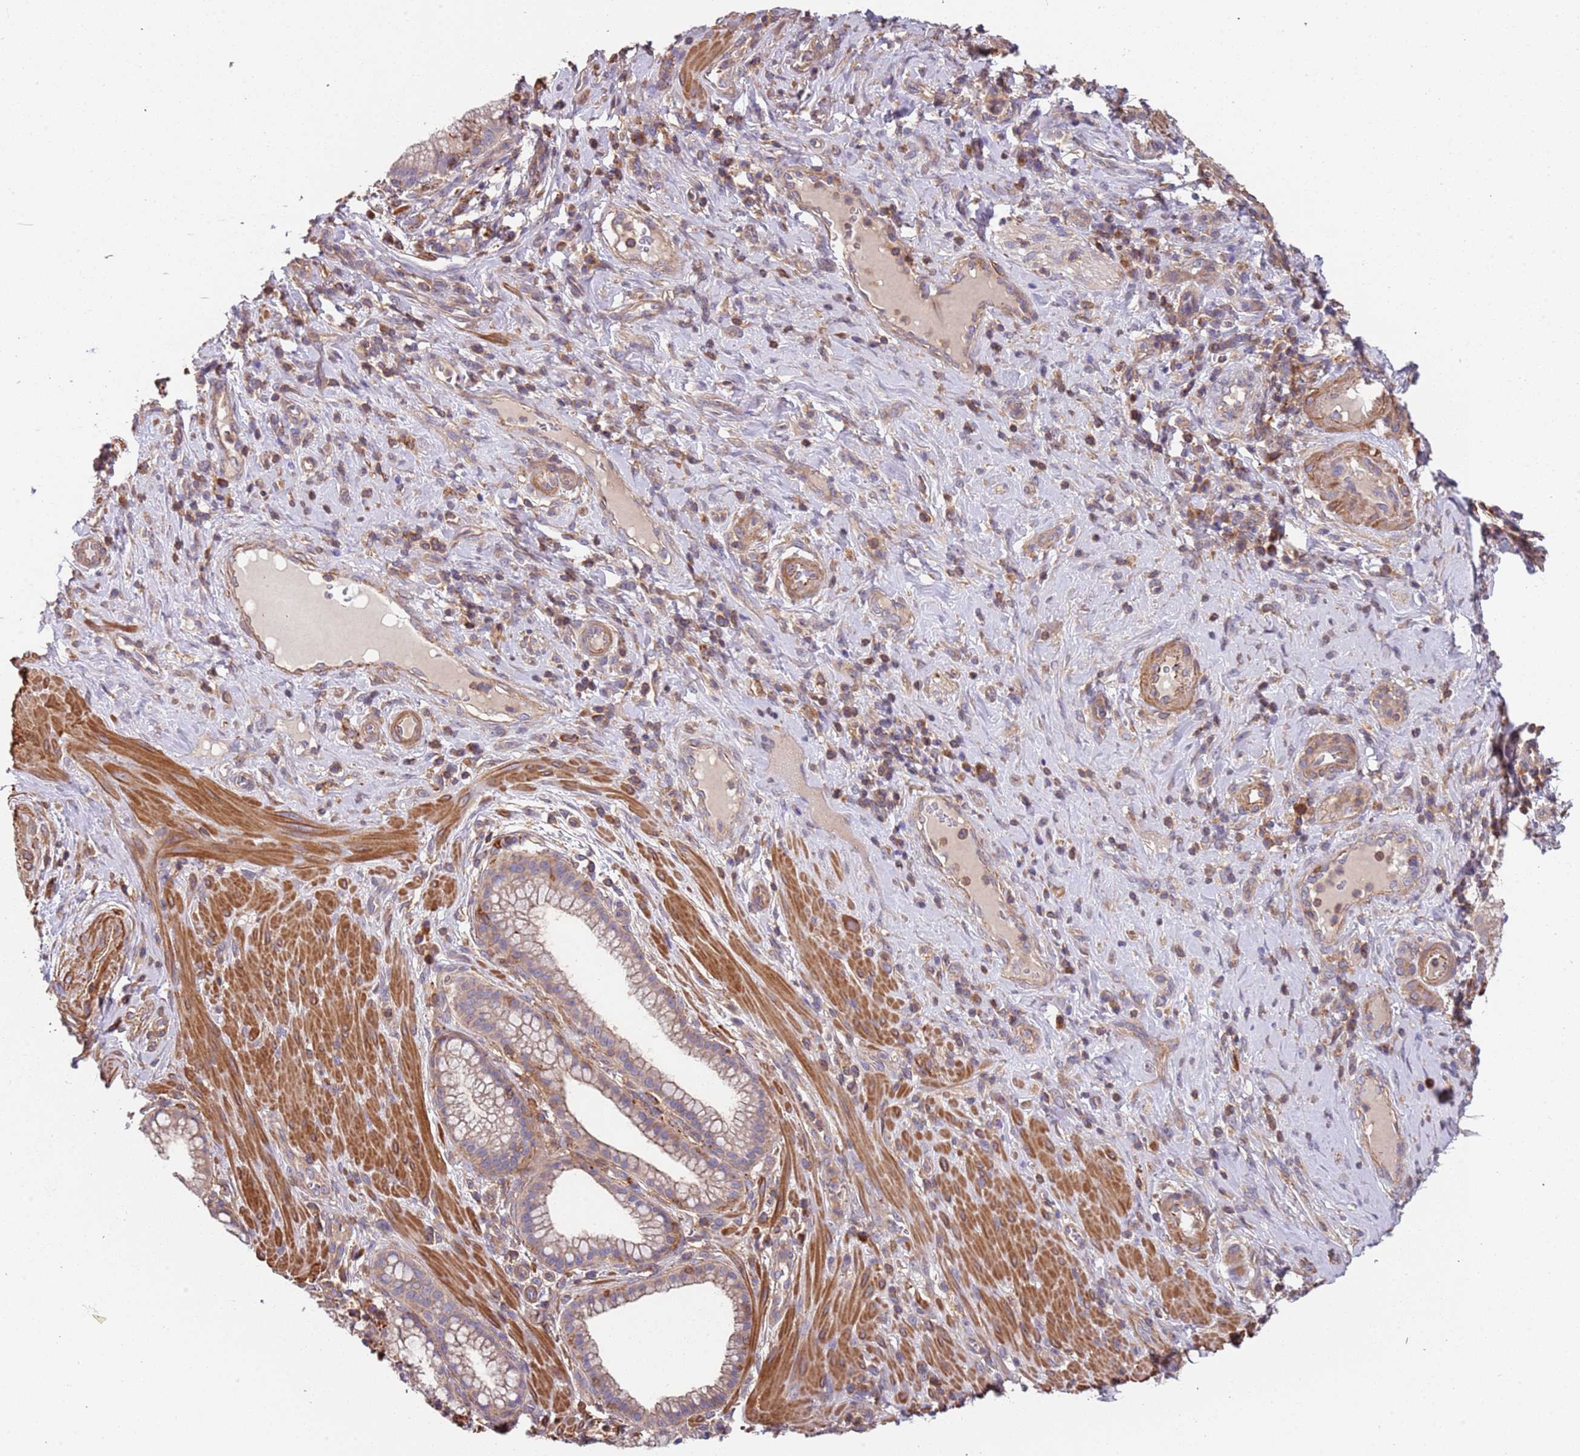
{"staining": {"intensity": "weak", "quantity": ">75%", "location": "cytoplasmic/membranous"}, "tissue": "pancreatic cancer", "cell_type": "Tumor cells", "image_type": "cancer", "snomed": [{"axis": "morphology", "description": "Adenocarcinoma, NOS"}, {"axis": "topography", "description": "Pancreas"}], "caption": "There is low levels of weak cytoplasmic/membranous staining in tumor cells of pancreatic cancer (adenocarcinoma), as demonstrated by immunohistochemical staining (brown color).", "gene": "SYT4", "patient": {"sex": "male", "age": 72}}